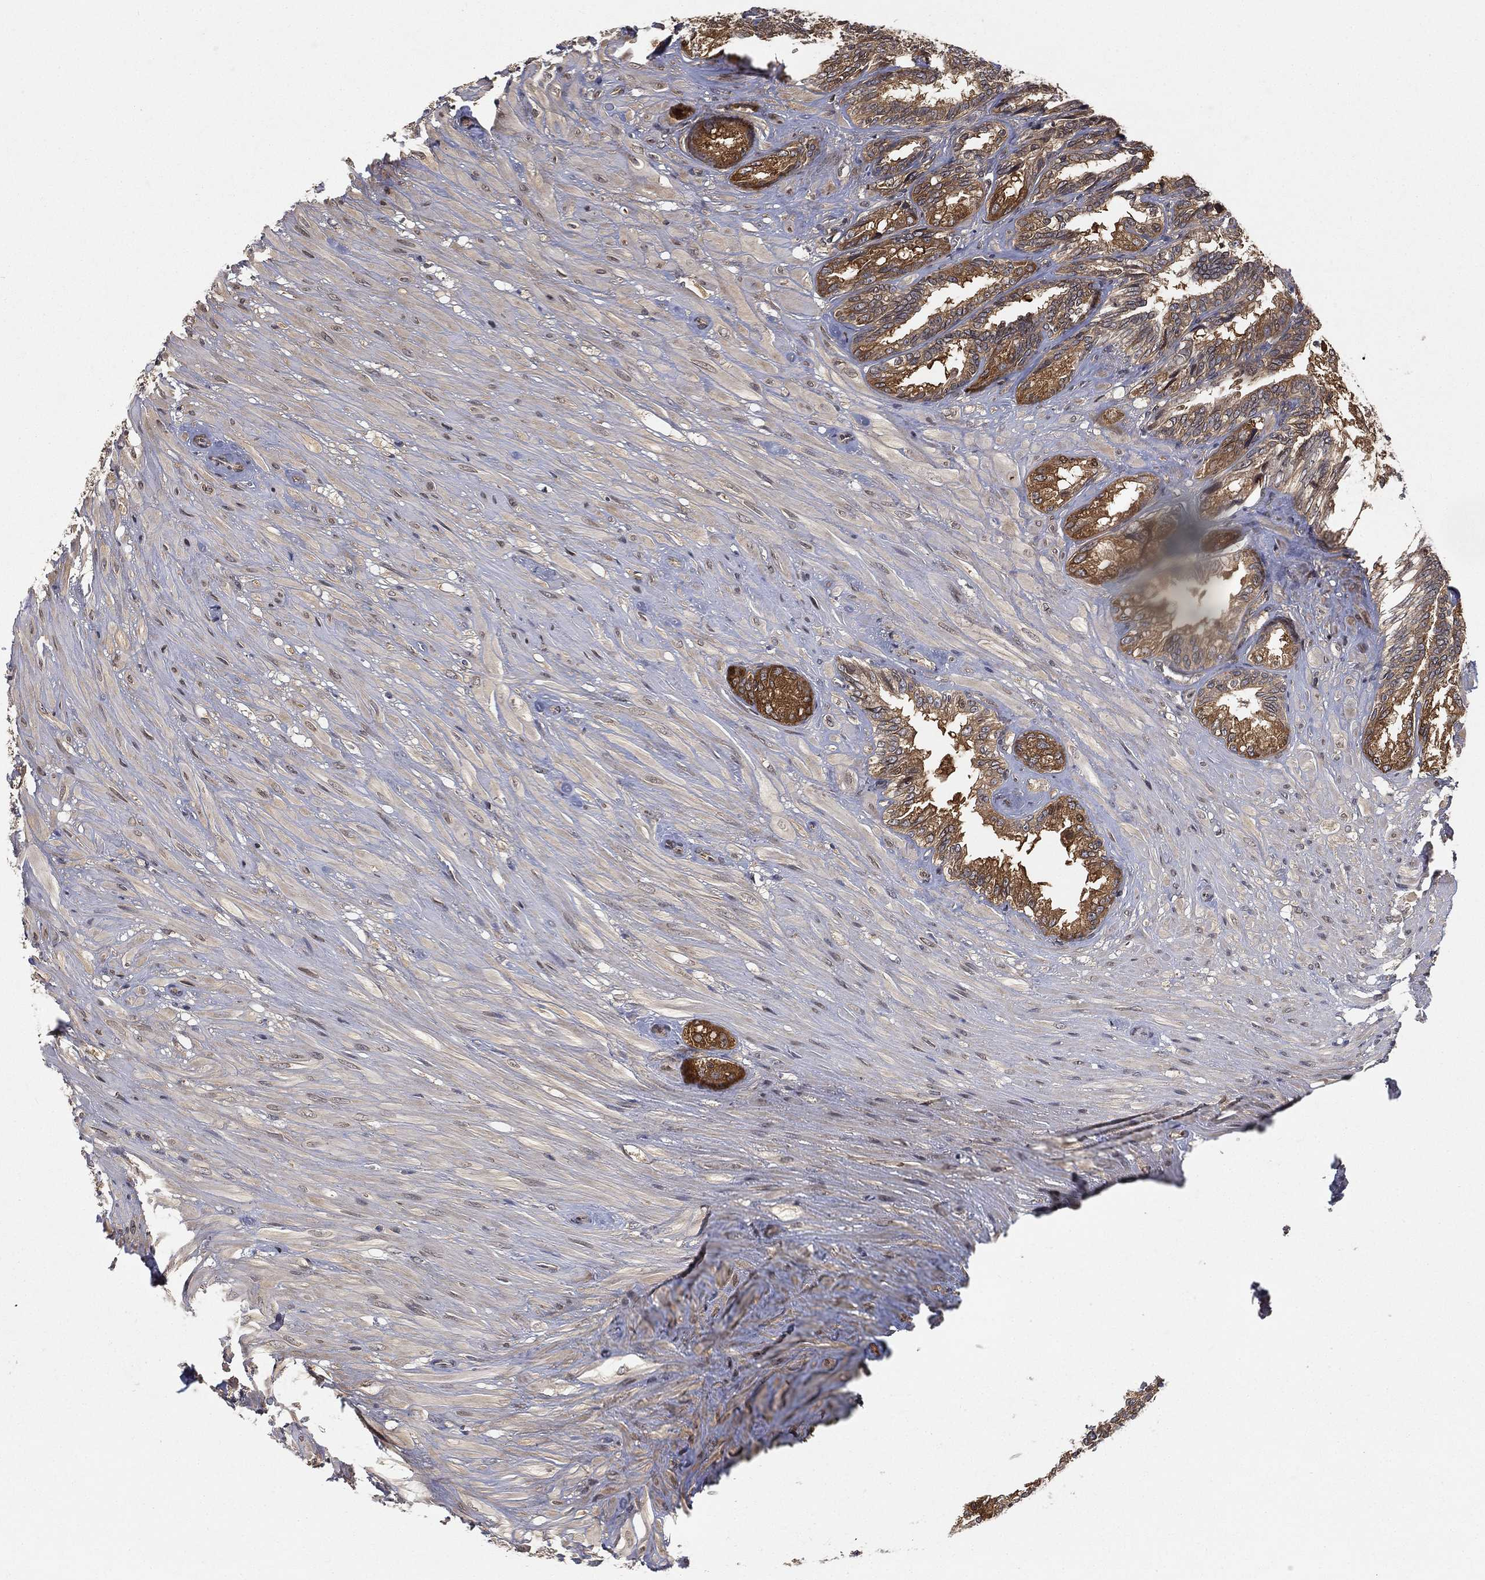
{"staining": {"intensity": "strong", "quantity": ">75%", "location": "cytoplasmic/membranous"}, "tissue": "seminal vesicle", "cell_type": "Glandular cells", "image_type": "normal", "snomed": [{"axis": "morphology", "description": "Normal tissue, NOS"}, {"axis": "topography", "description": "Seminal veicle"}], "caption": "Seminal vesicle stained with a brown dye reveals strong cytoplasmic/membranous positive staining in about >75% of glandular cells.", "gene": "UBA5", "patient": {"sex": "male", "age": 68}}